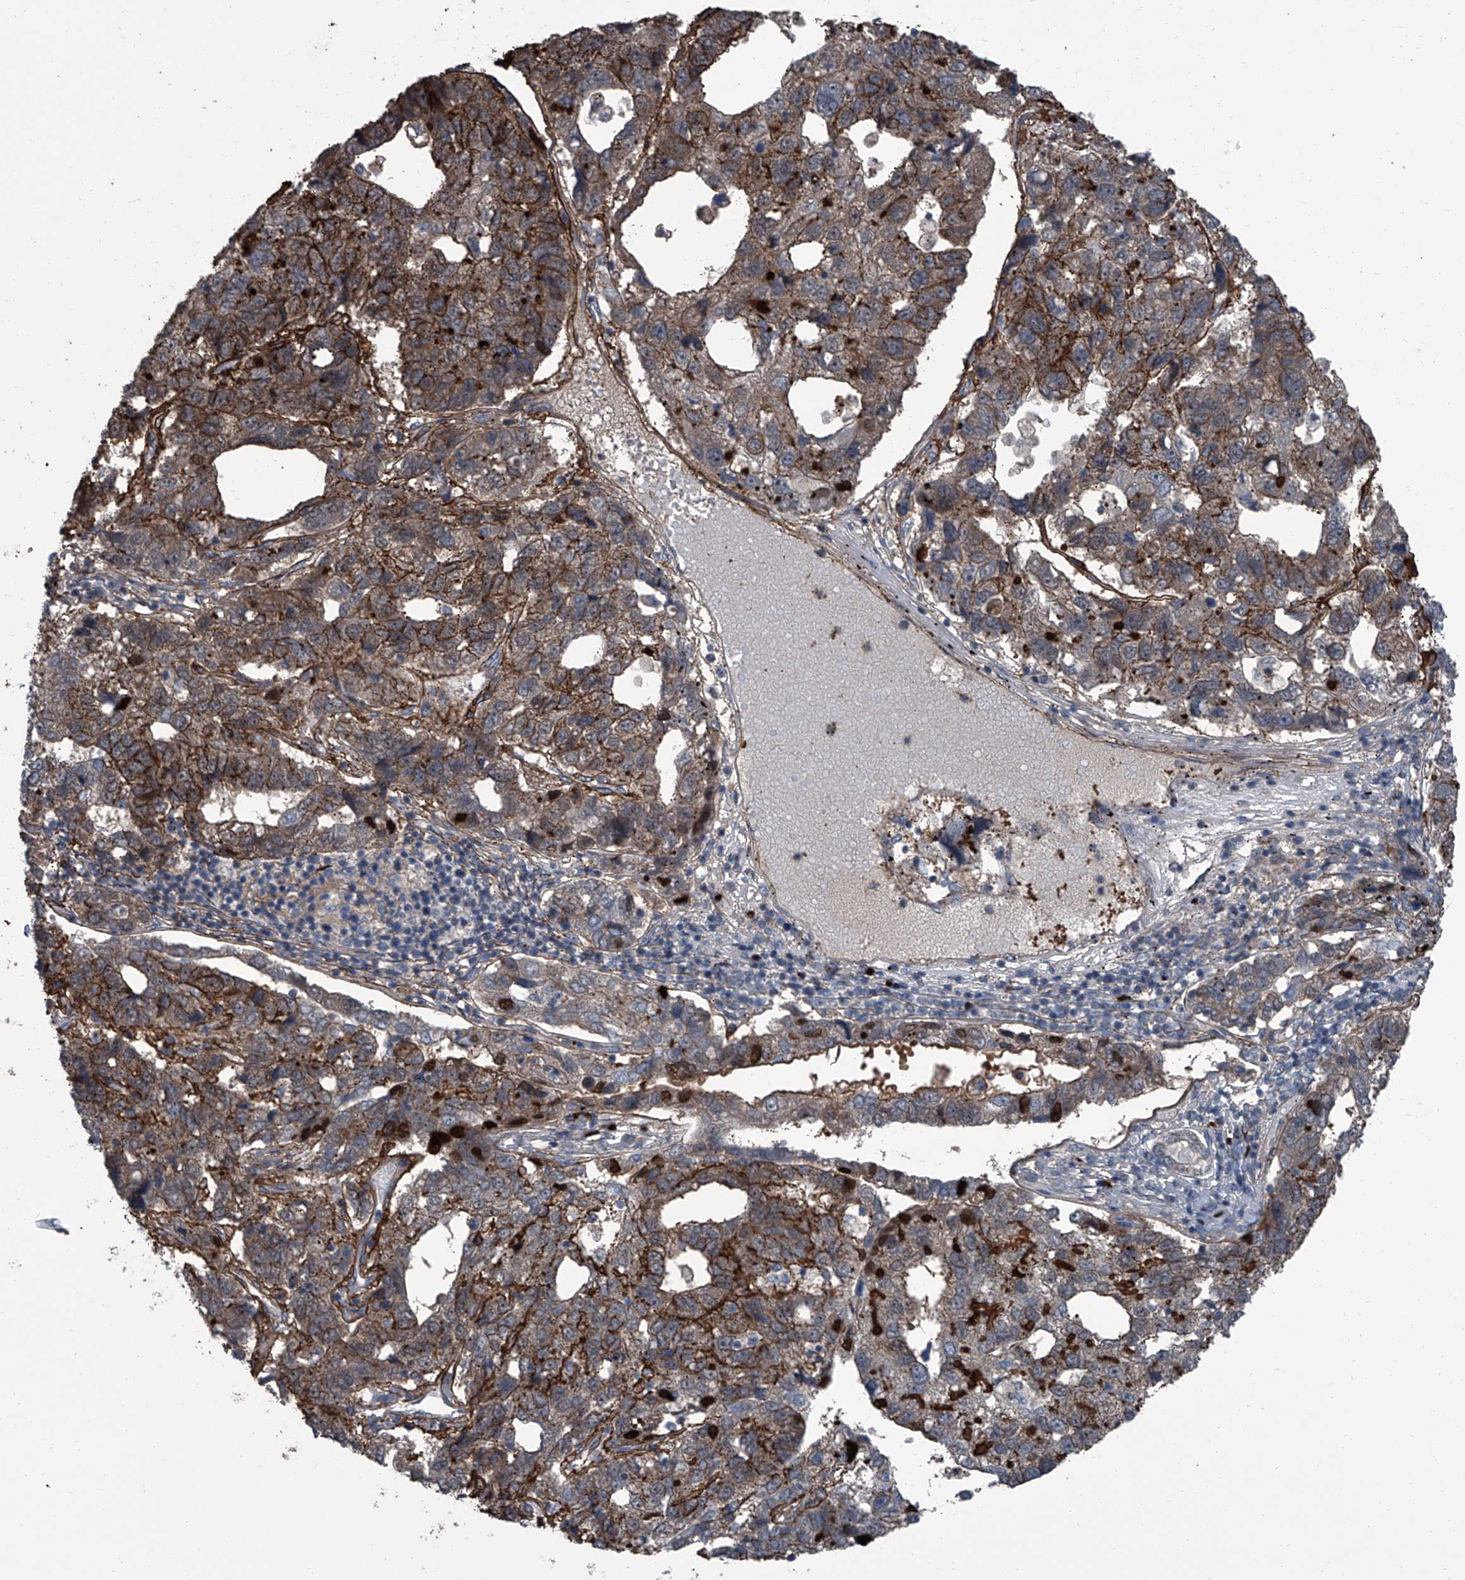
{"staining": {"intensity": "moderate", "quantity": "25%-75%", "location": "cytoplasmic/membranous"}, "tissue": "pancreatic cancer", "cell_type": "Tumor cells", "image_type": "cancer", "snomed": [{"axis": "morphology", "description": "Adenocarcinoma, NOS"}, {"axis": "topography", "description": "Pancreas"}], "caption": "A medium amount of moderate cytoplasmic/membranous staining is identified in about 25%-75% of tumor cells in adenocarcinoma (pancreatic) tissue.", "gene": "OARD1", "patient": {"sex": "female", "age": 61}}